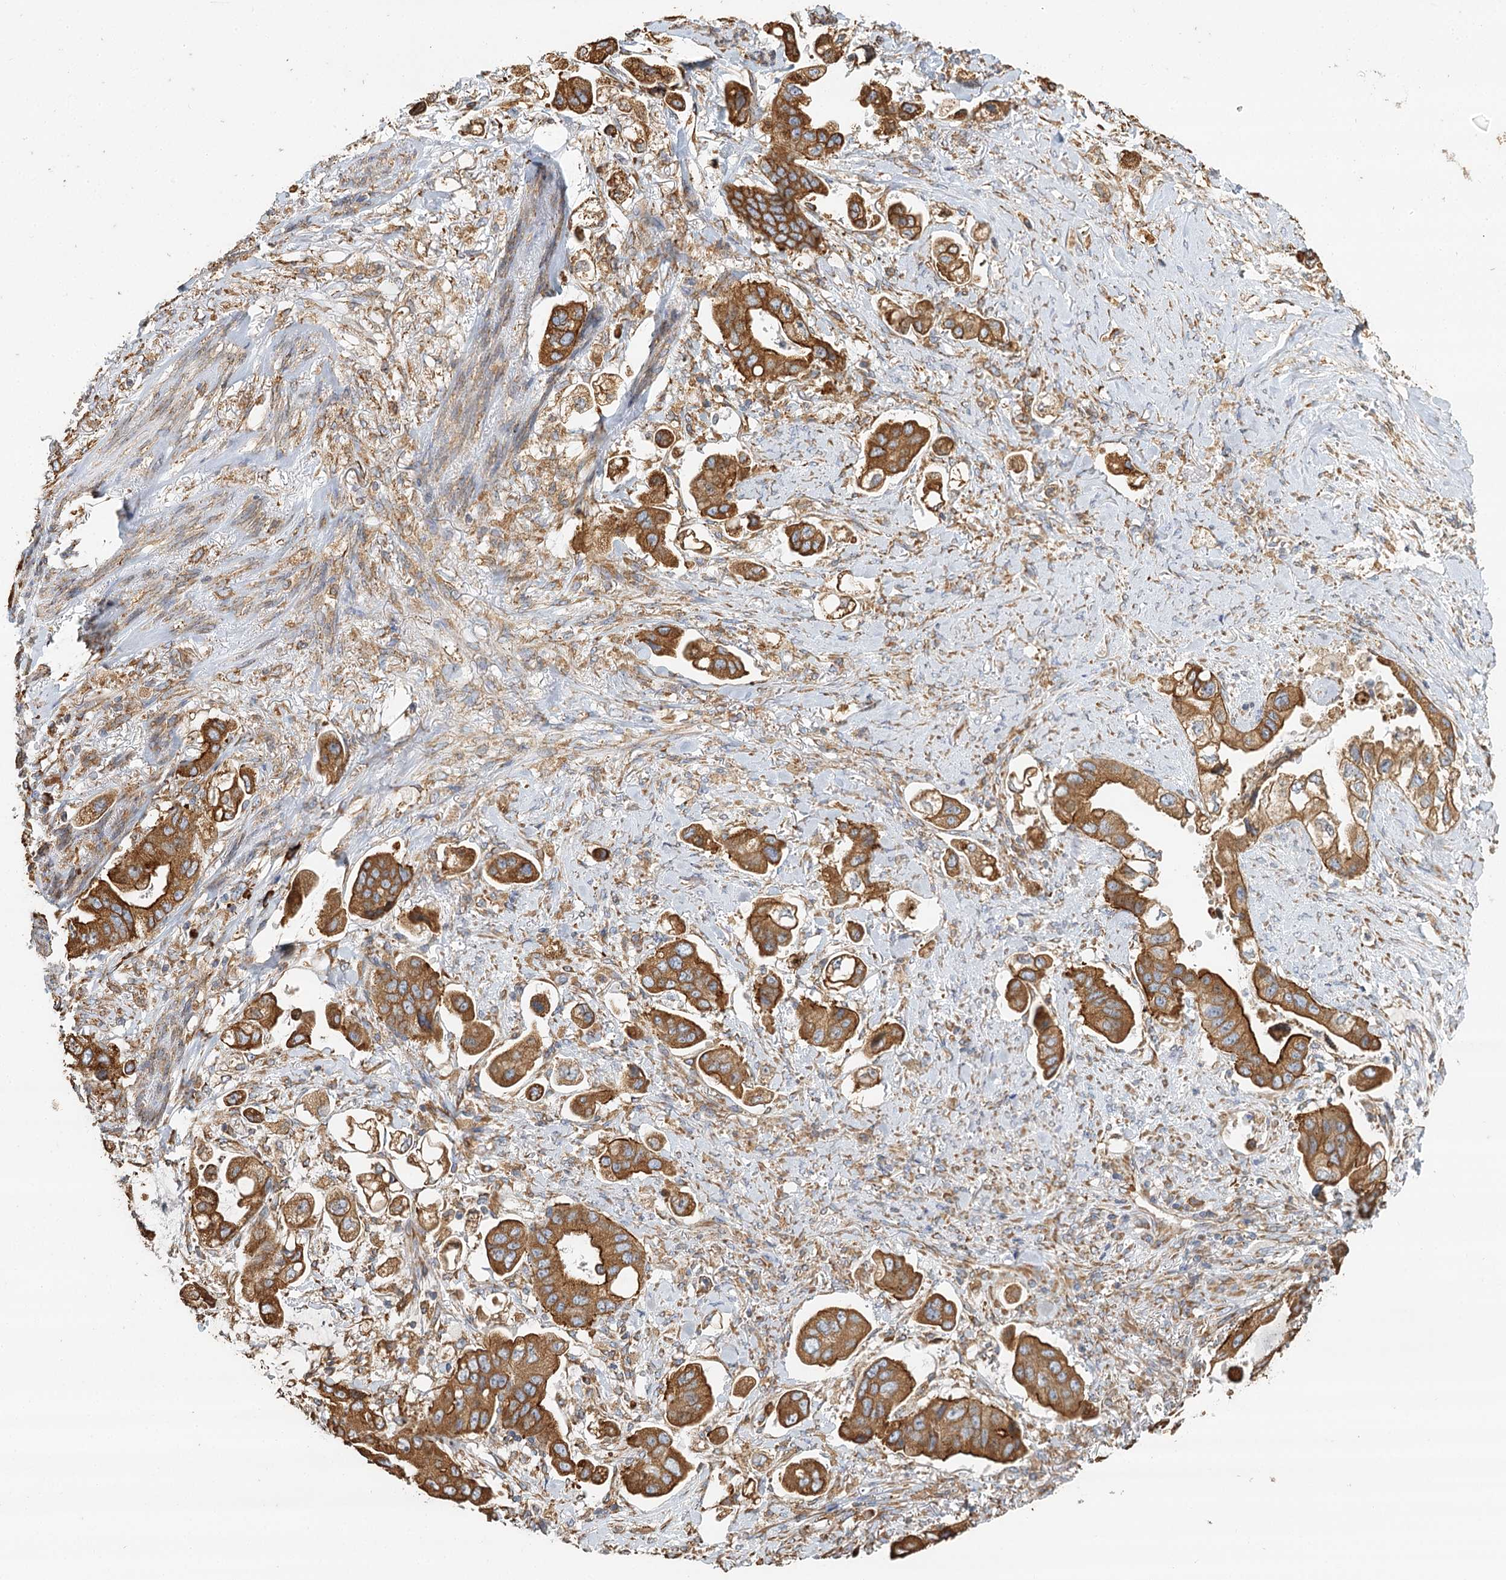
{"staining": {"intensity": "moderate", "quantity": ">75%", "location": "cytoplasmic/membranous"}, "tissue": "stomach cancer", "cell_type": "Tumor cells", "image_type": "cancer", "snomed": [{"axis": "morphology", "description": "Adenocarcinoma, NOS"}, {"axis": "topography", "description": "Stomach"}], "caption": "DAB (3,3'-diaminobenzidine) immunohistochemical staining of human stomach cancer (adenocarcinoma) reveals moderate cytoplasmic/membranous protein staining in approximately >75% of tumor cells. The staining was performed using DAB (3,3'-diaminobenzidine) to visualize the protein expression in brown, while the nuclei were stained in blue with hematoxylin (Magnification: 20x).", "gene": "TAS1R1", "patient": {"sex": "male", "age": 62}}